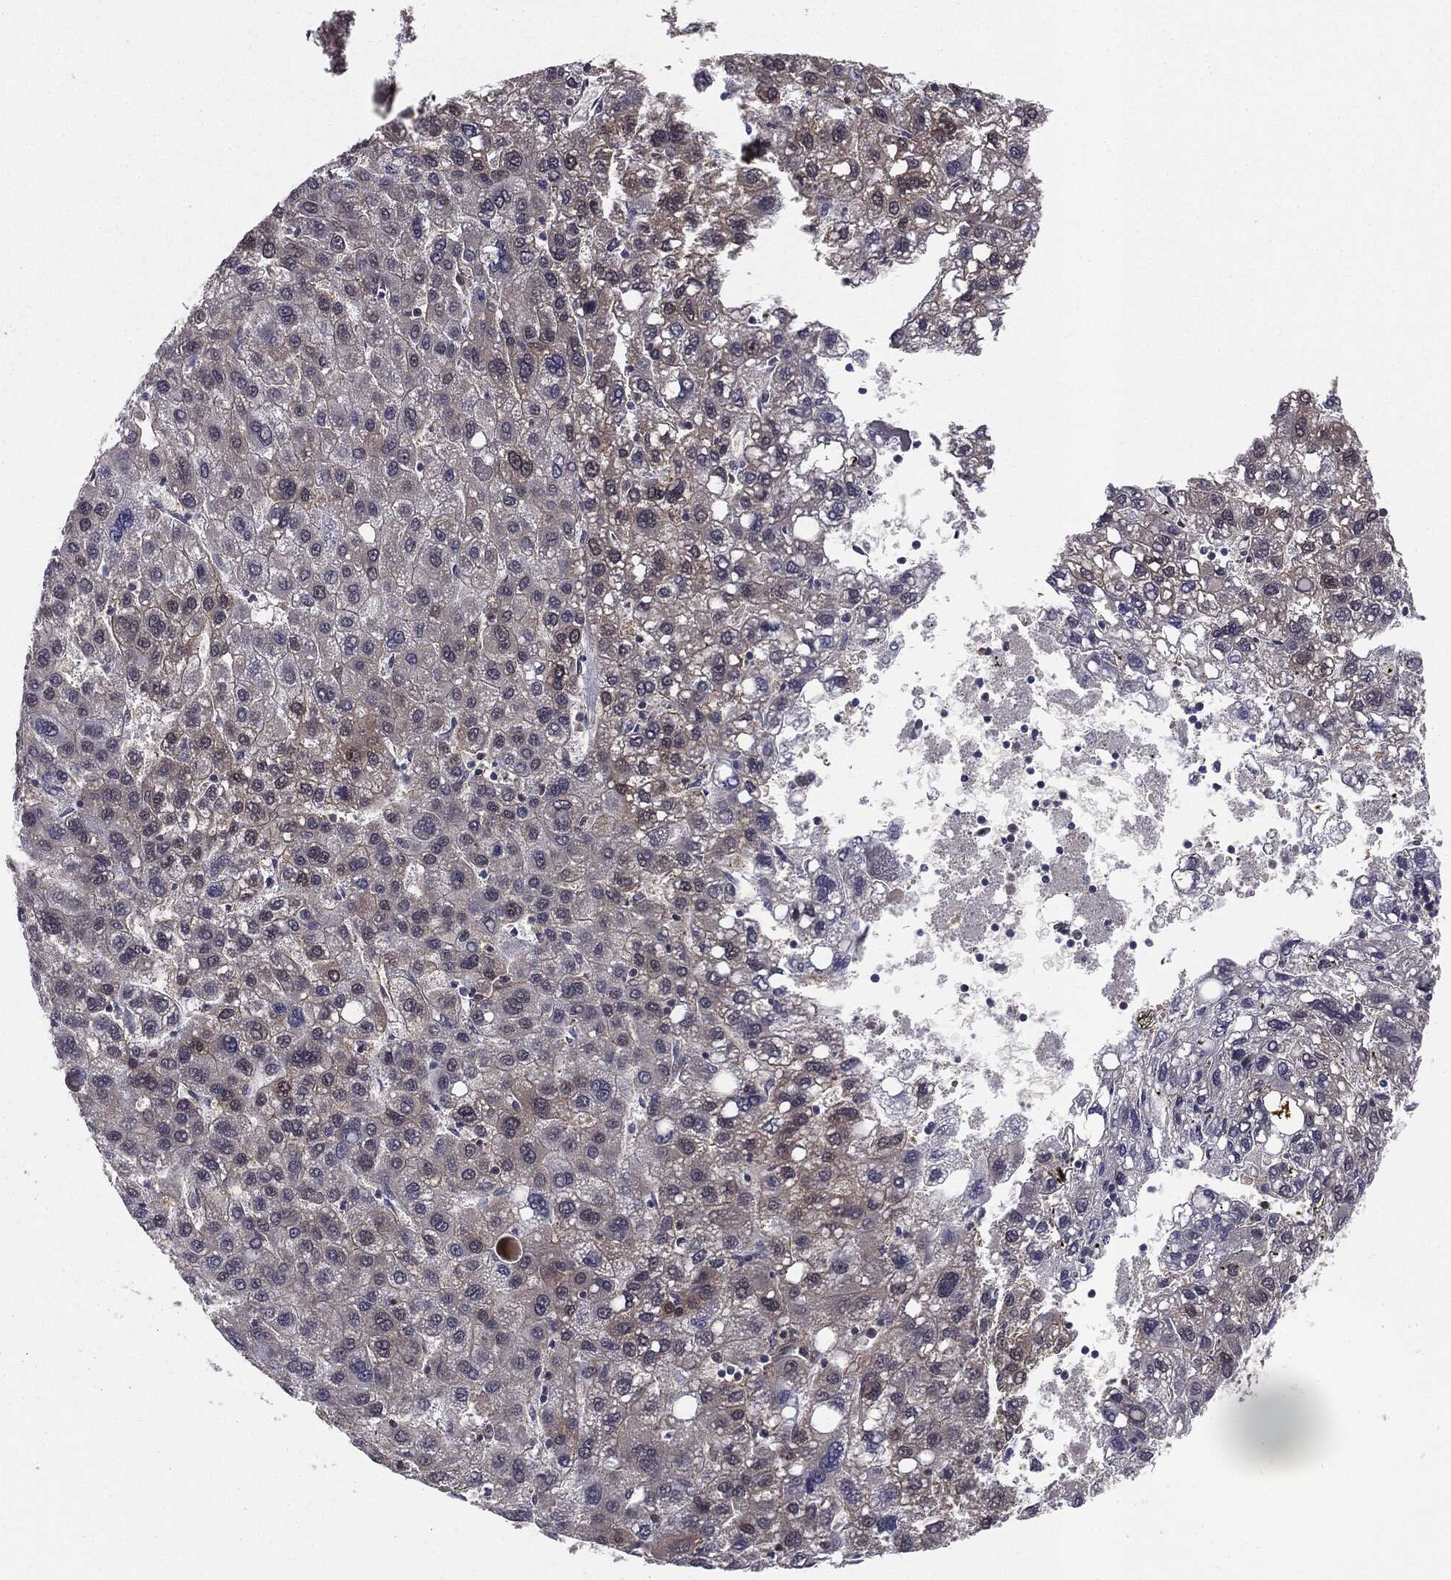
{"staining": {"intensity": "negative", "quantity": "none", "location": "none"}, "tissue": "liver cancer", "cell_type": "Tumor cells", "image_type": "cancer", "snomed": [{"axis": "morphology", "description": "Carcinoma, Hepatocellular, NOS"}, {"axis": "topography", "description": "Liver"}], "caption": "Human liver cancer stained for a protein using IHC reveals no expression in tumor cells.", "gene": "KRT7", "patient": {"sex": "female", "age": 82}}